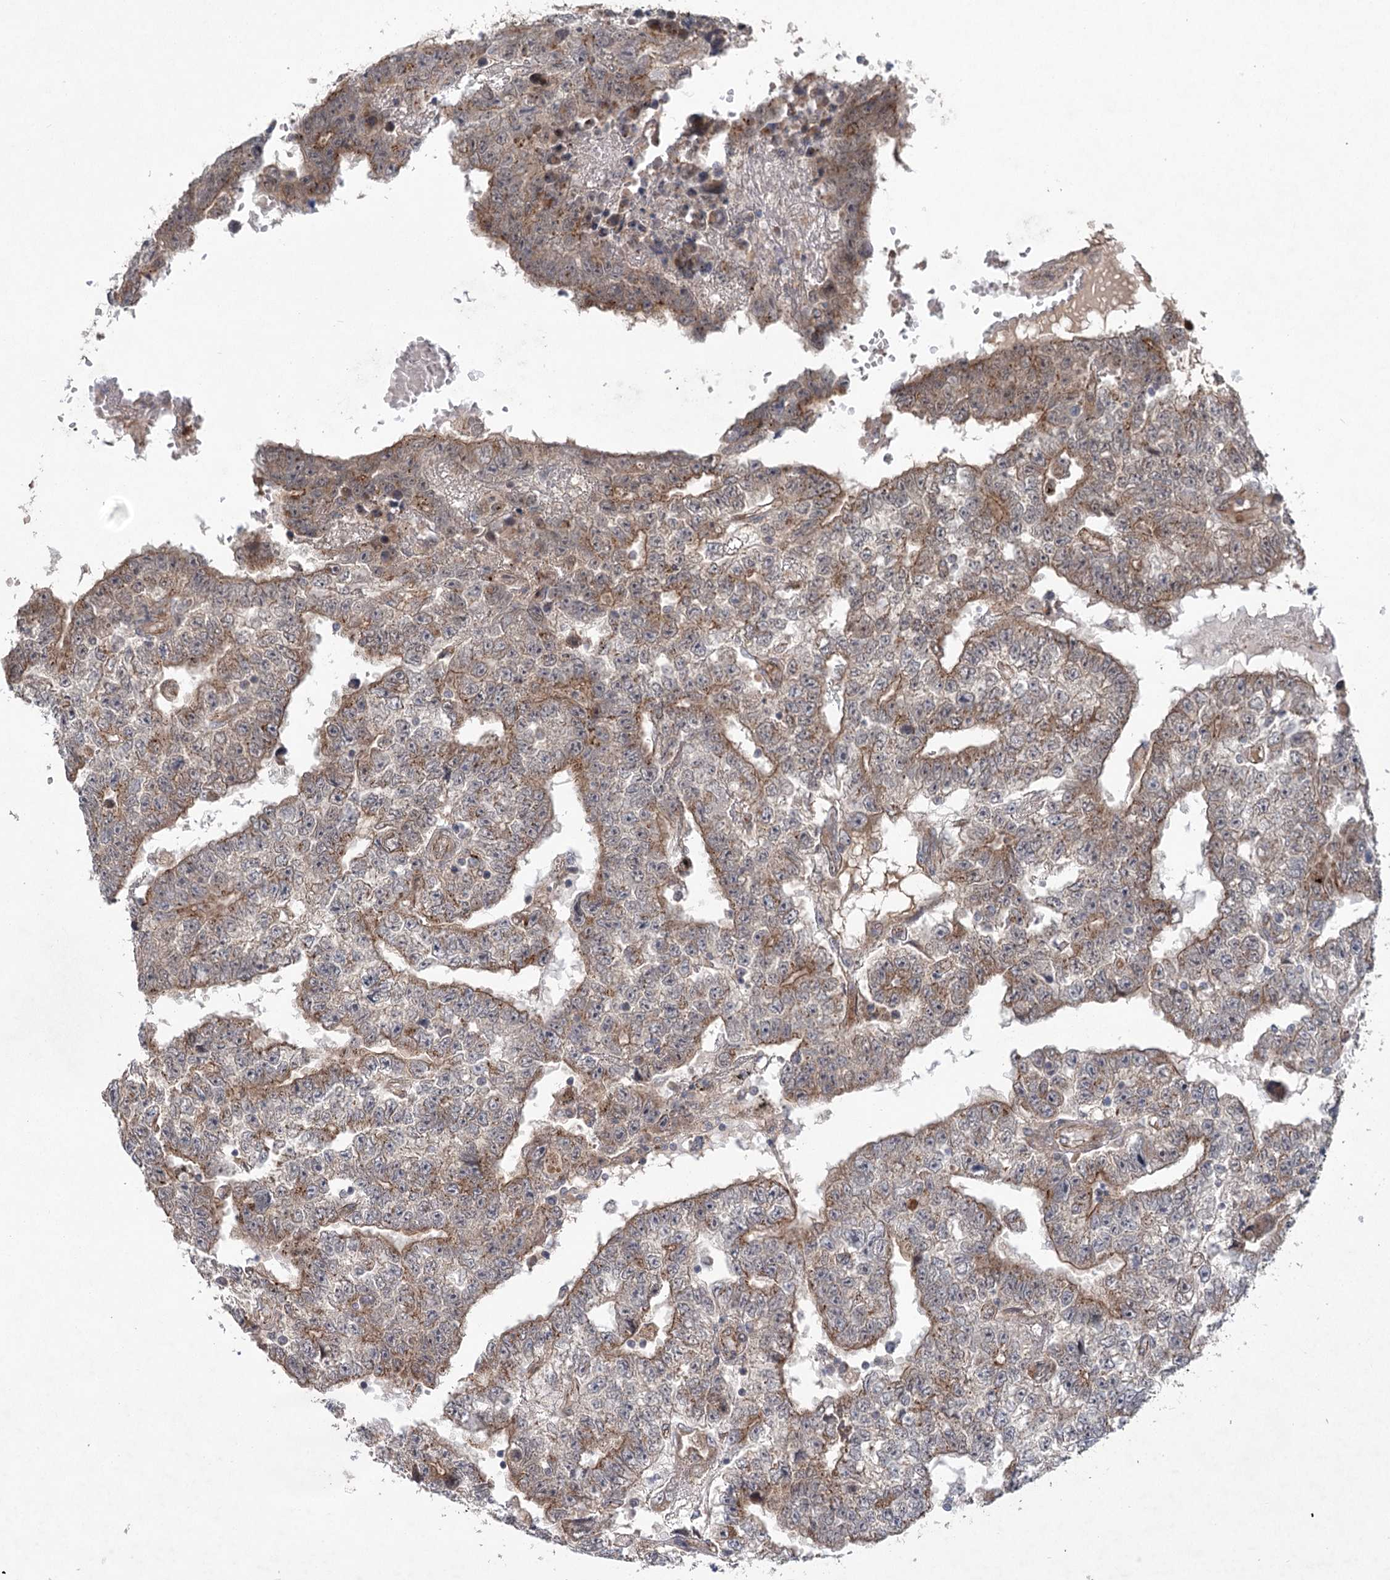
{"staining": {"intensity": "moderate", "quantity": ">75%", "location": "cytoplasmic/membranous"}, "tissue": "testis cancer", "cell_type": "Tumor cells", "image_type": "cancer", "snomed": [{"axis": "morphology", "description": "Carcinoma, Embryonal, NOS"}, {"axis": "topography", "description": "Testis"}], "caption": "Tumor cells reveal medium levels of moderate cytoplasmic/membranous expression in approximately >75% of cells in testis embryonal carcinoma.", "gene": "METTL24", "patient": {"sex": "male", "age": 25}}